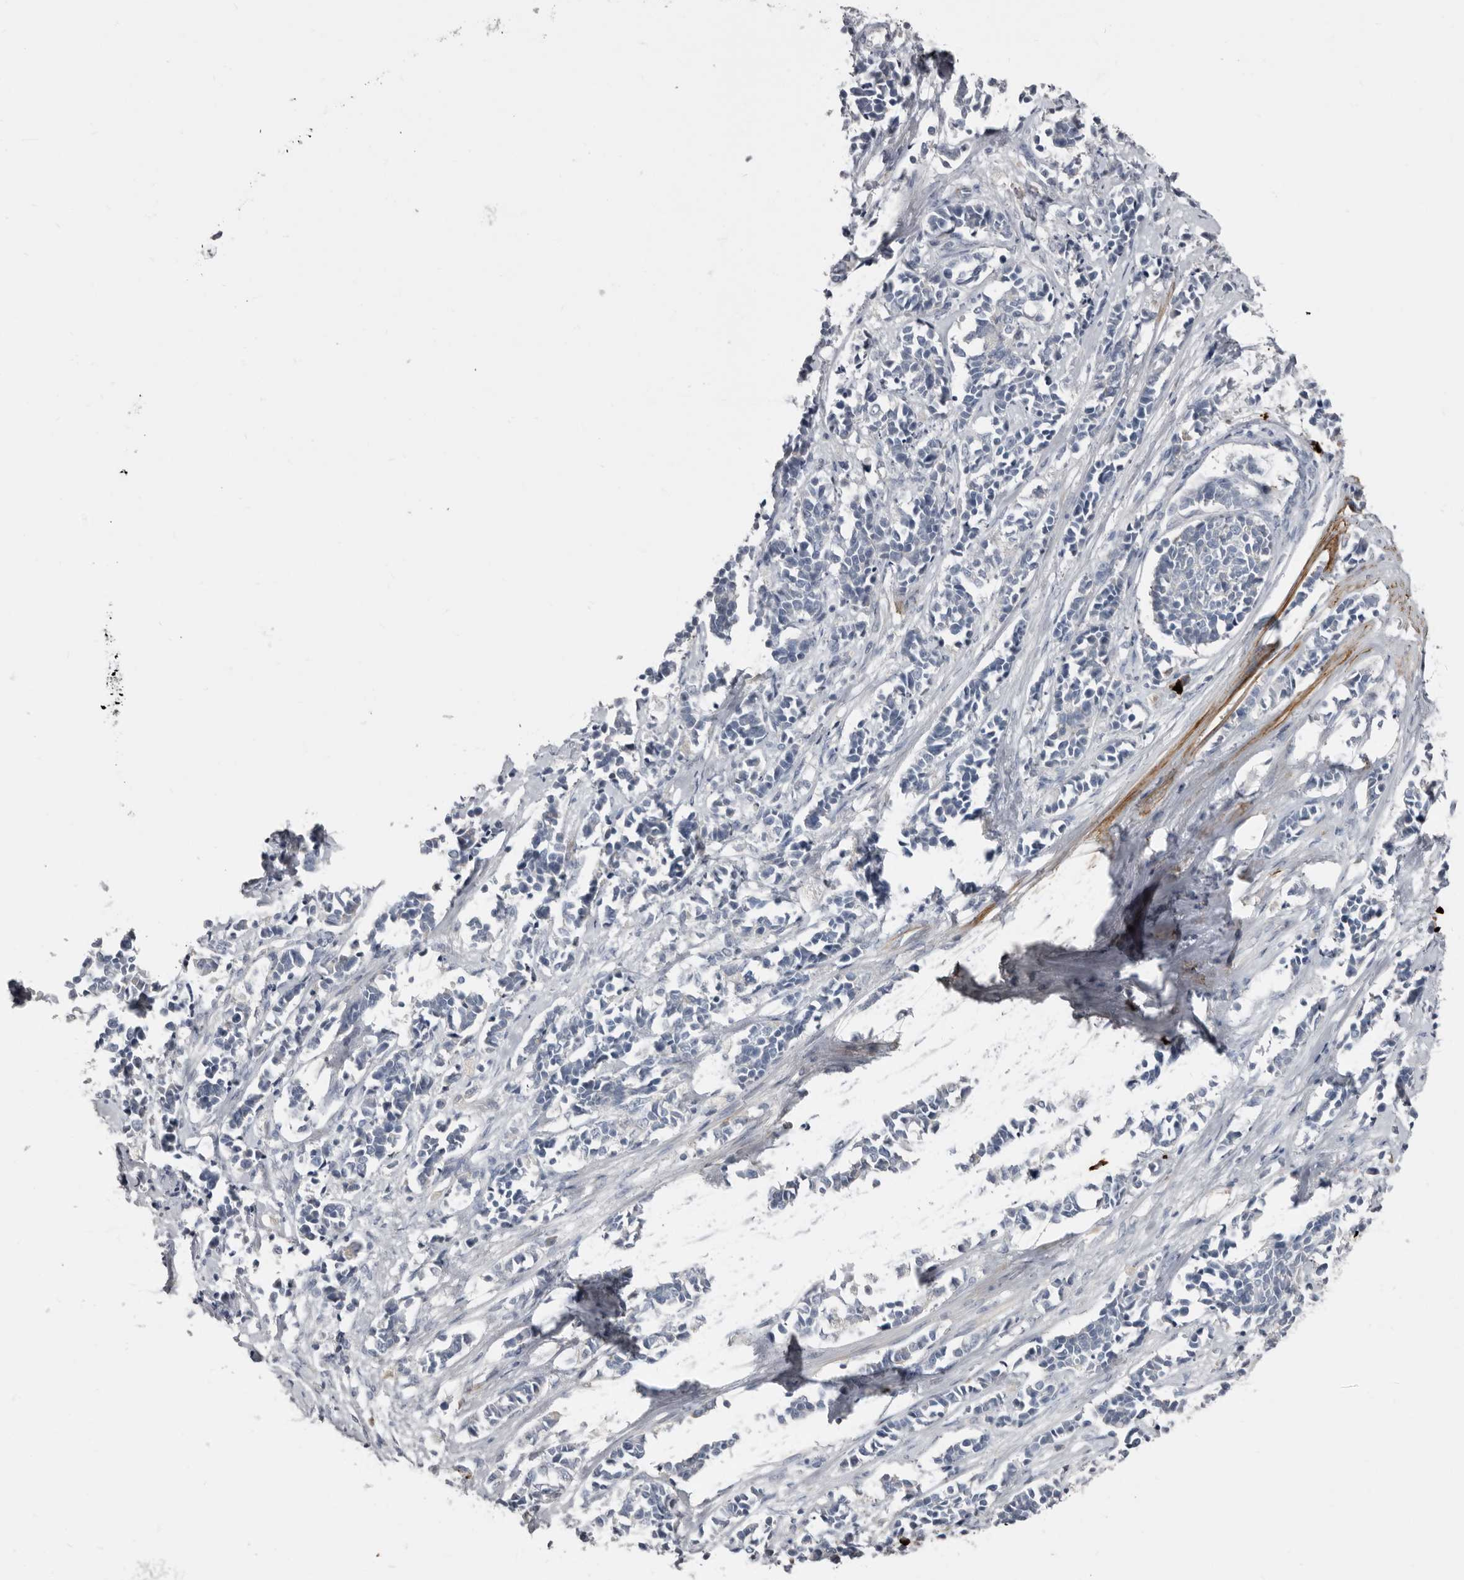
{"staining": {"intensity": "negative", "quantity": "none", "location": "none"}, "tissue": "cervical cancer", "cell_type": "Tumor cells", "image_type": "cancer", "snomed": [{"axis": "morphology", "description": "Normal tissue, NOS"}, {"axis": "morphology", "description": "Squamous cell carcinoma, NOS"}, {"axis": "topography", "description": "Cervix"}], "caption": "Protein analysis of squamous cell carcinoma (cervical) shows no significant positivity in tumor cells.", "gene": "ZNF114", "patient": {"sex": "female", "age": 35}}